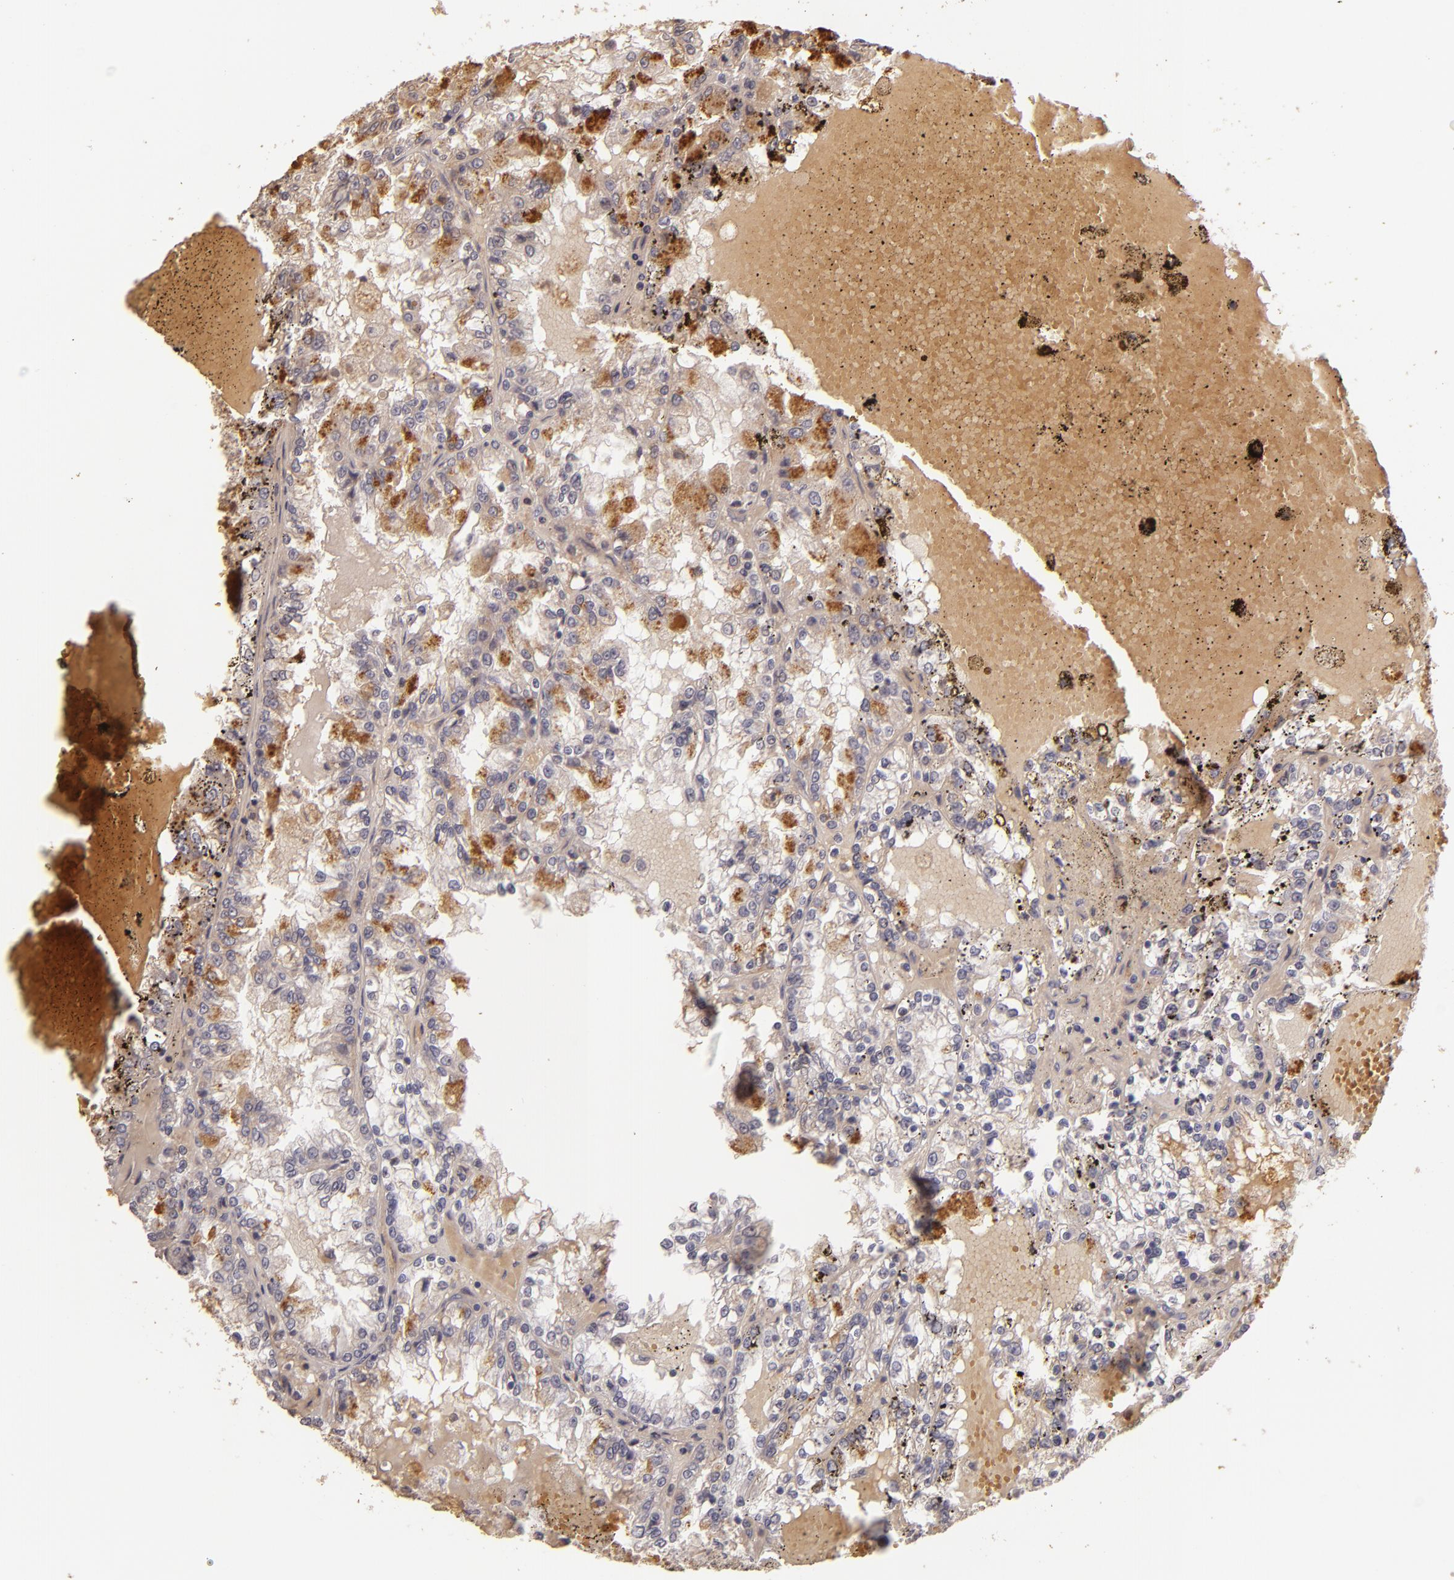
{"staining": {"intensity": "negative", "quantity": "none", "location": "none"}, "tissue": "renal cancer", "cell_type": "Tumor cells", "image_type": "cancer", "snomed": [{"axis": "morphology", "description": "Adenocarcinoma, NOS"}, {"axis": "topography", "description": "Kidney"}], "caption": "Immunohistochemical staining of human renal cancer (adenocarcinoma) displays no significant expression in tumor cells.", "gene": "ABL1", "patient": {"sex": "female", "age": 56}}